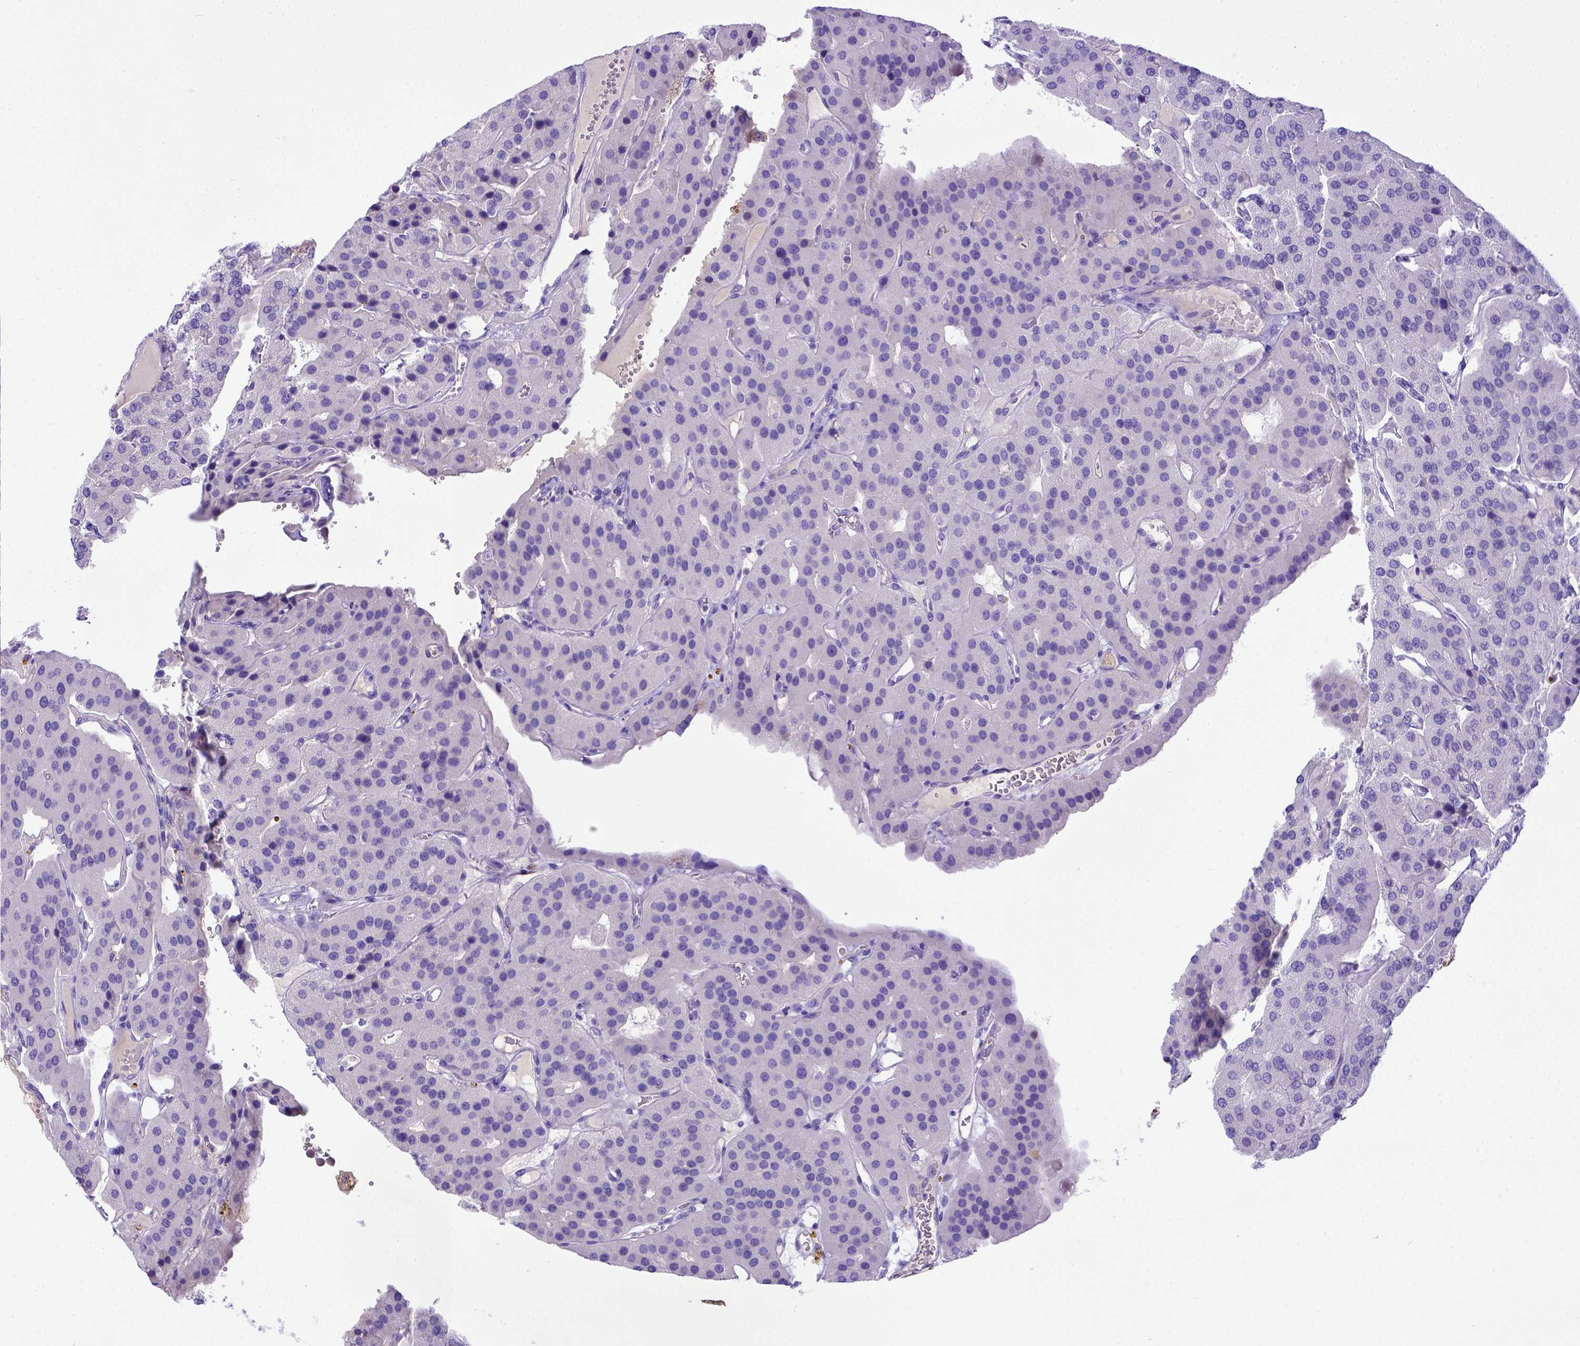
{"staining": {"intensity": "negative", "quantity": "none", "location": "none"}, "tissue": "parathyroid gland", "cell_type": "Glandular cells", "image_type": "normal", "snomed": [{"axis": "morphology", "description": "Normal tissue, NOS"}, {"axis": "morphology", "description": "Adenoma, NOS"}, {"axis": "topography", "description": "Parathyroid gland"}], "caption": "This is an IHC histopathology image of normal parathyroid gland. There is no staining in glandular cells.", "gene": "LRRC18", "patient": {"sex": "female", "age": 86}}